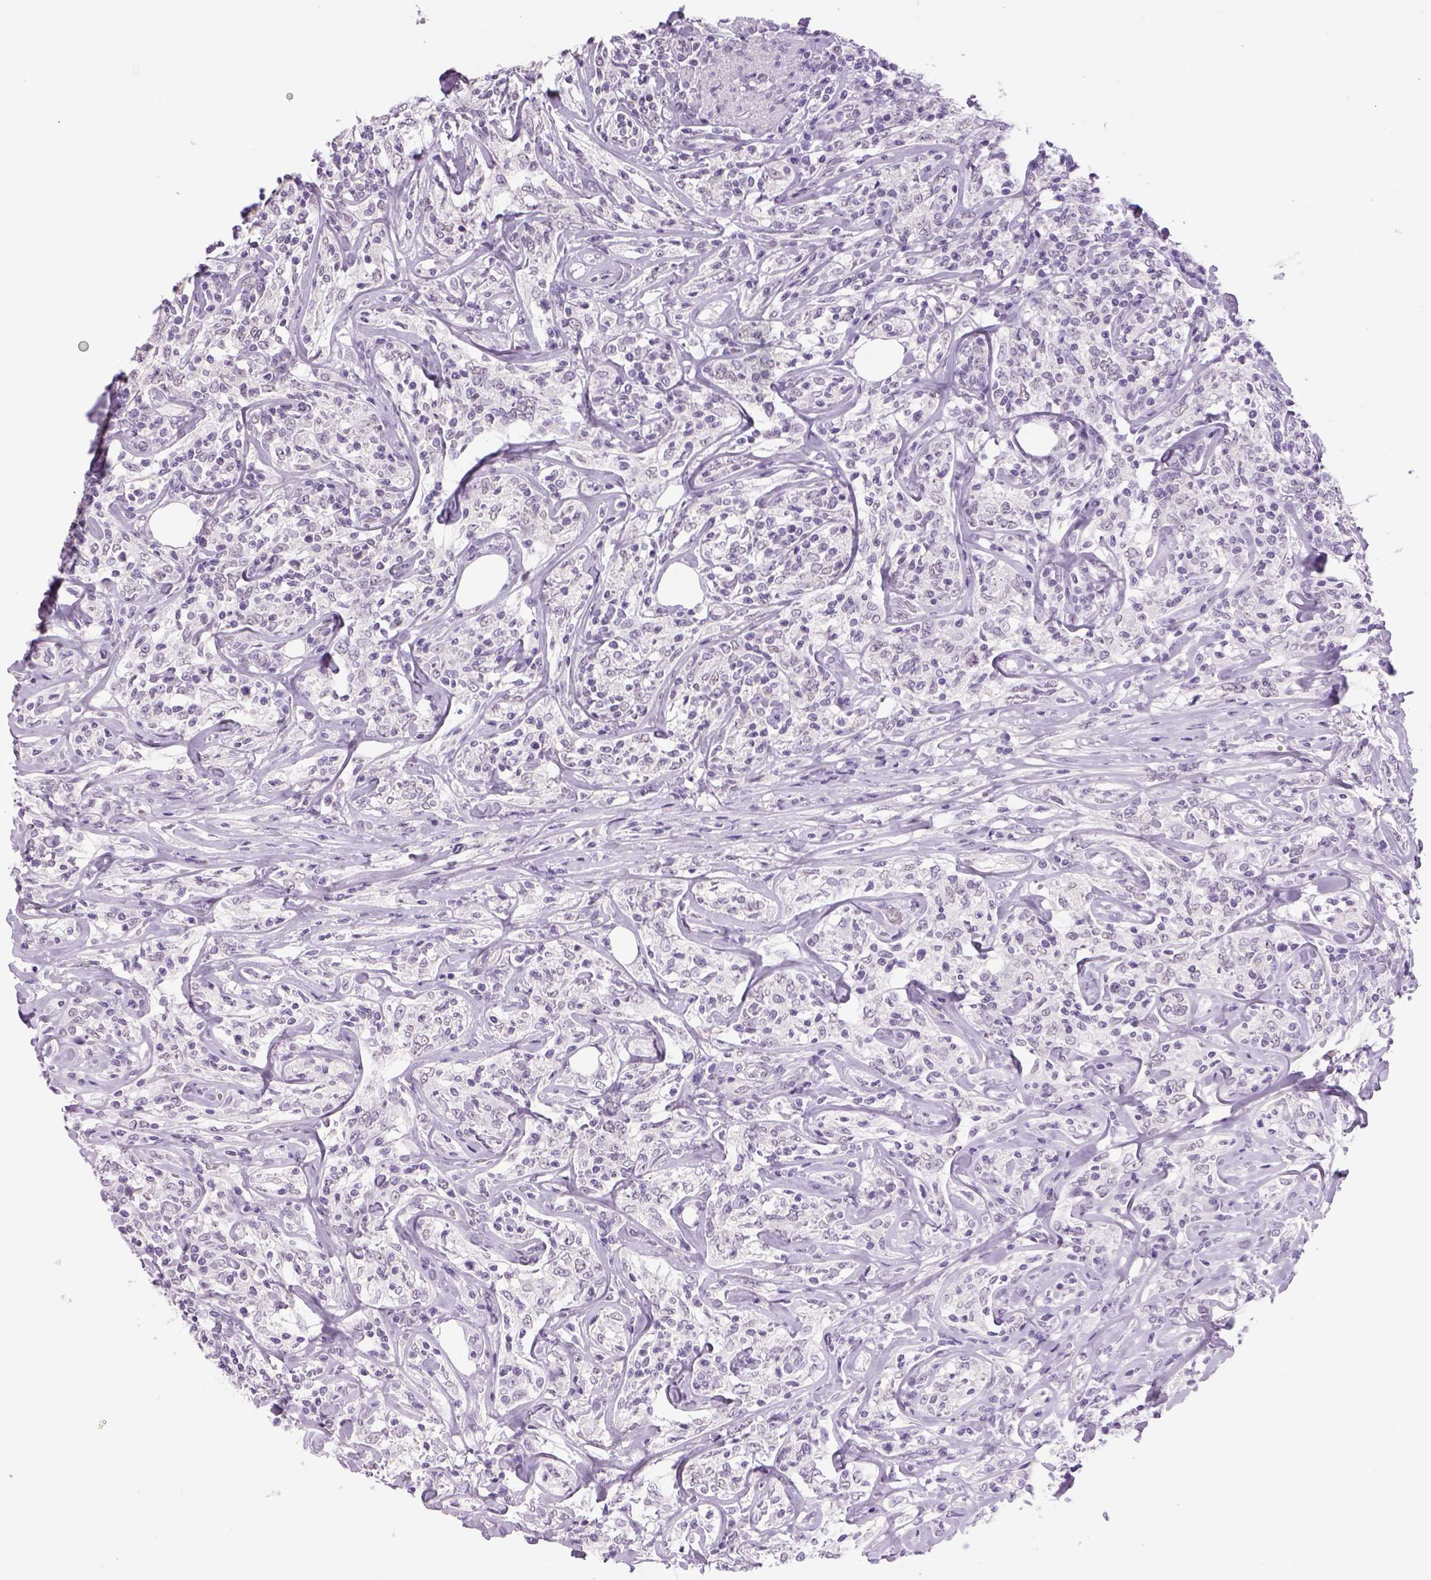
{"staining": {"intensity": "negative", "quantity": "none", "location": "none"}, "tissue": "lymphoma", "cell_type": "Tumor cells", "image_type": "cancer", "snomed": [{"axis": "morphology", "description": "Malignant lymphoma, non-Hodgkin's type, High grade"}, {"axis": "topography", "description": "Lymph node"}], "caption": "The immunohistochemistry (IHC) photomicrograph has no significant expression in tumor cells of malignant lymphoma, non-Hodgkin's type (high-grade) tissue.", "gene": "DBH", "patient": {"sex": "female", "age": 84}}